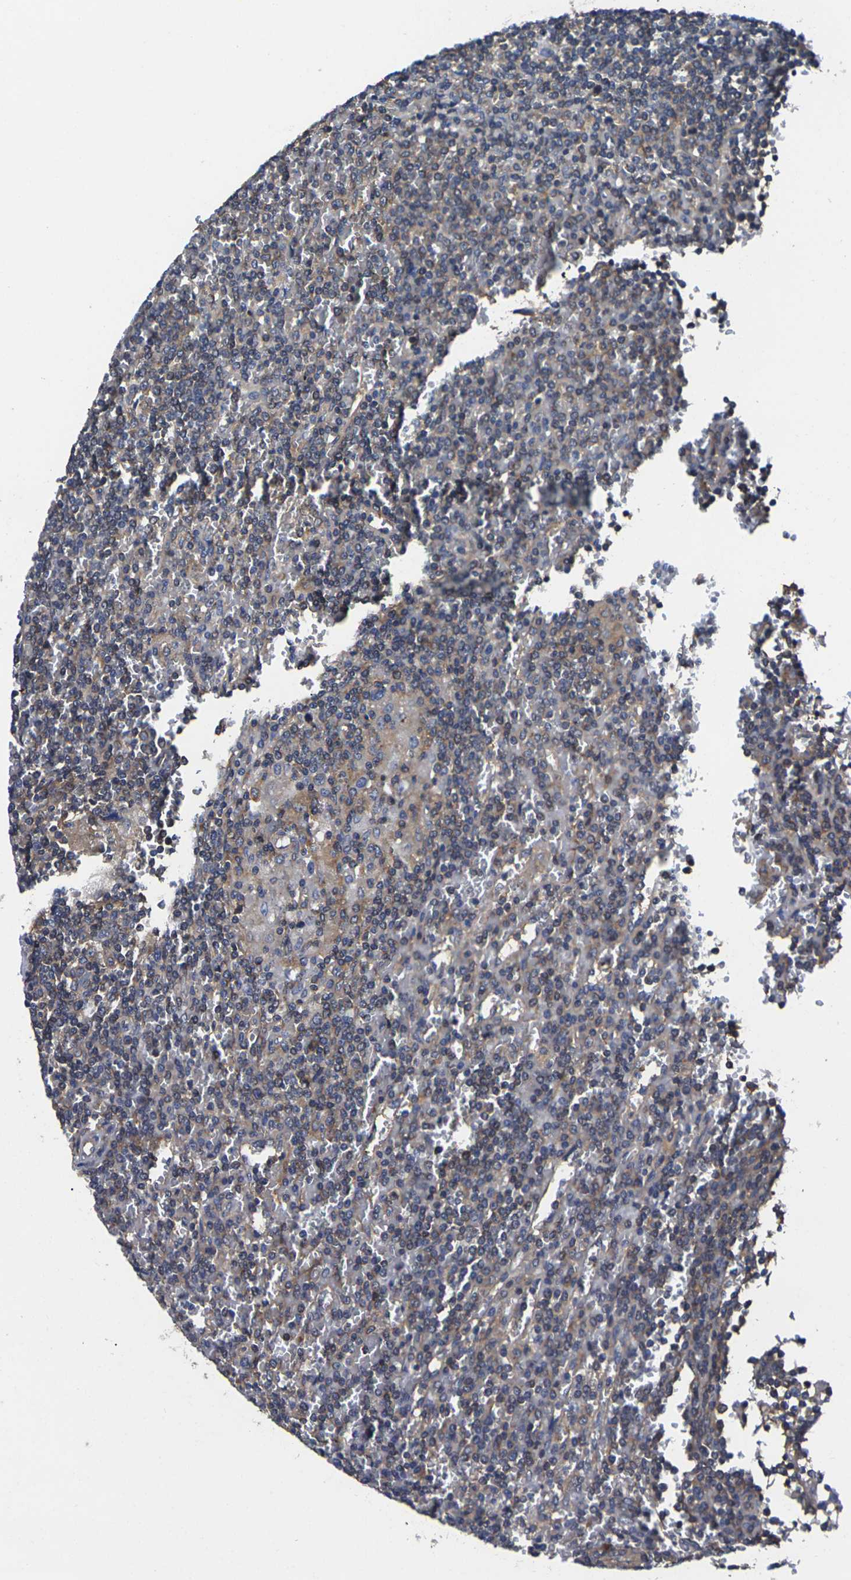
{"staining": {"intensity": "moderate", "quantity": "<25%", "location": "cytoplasmic/membranous"}, "tissue": "lymphoma", "cell_type": "Tumor cells", "image_type": "cancer", "snomed": [{"axis": "morphology", "description": "Malignant lymphoma, non-Hodgkin's type, Low grade"}, {"axis": "topography", "description": "Spleen"}], "caption": "Protein positivity by IHC demonstrates moderate cytoplasmic/membranous expression in approximately <25% of tumor cells in lymphoma.", "gene": "TMCC2", "patient": {"sex": "female", "age": 19}}